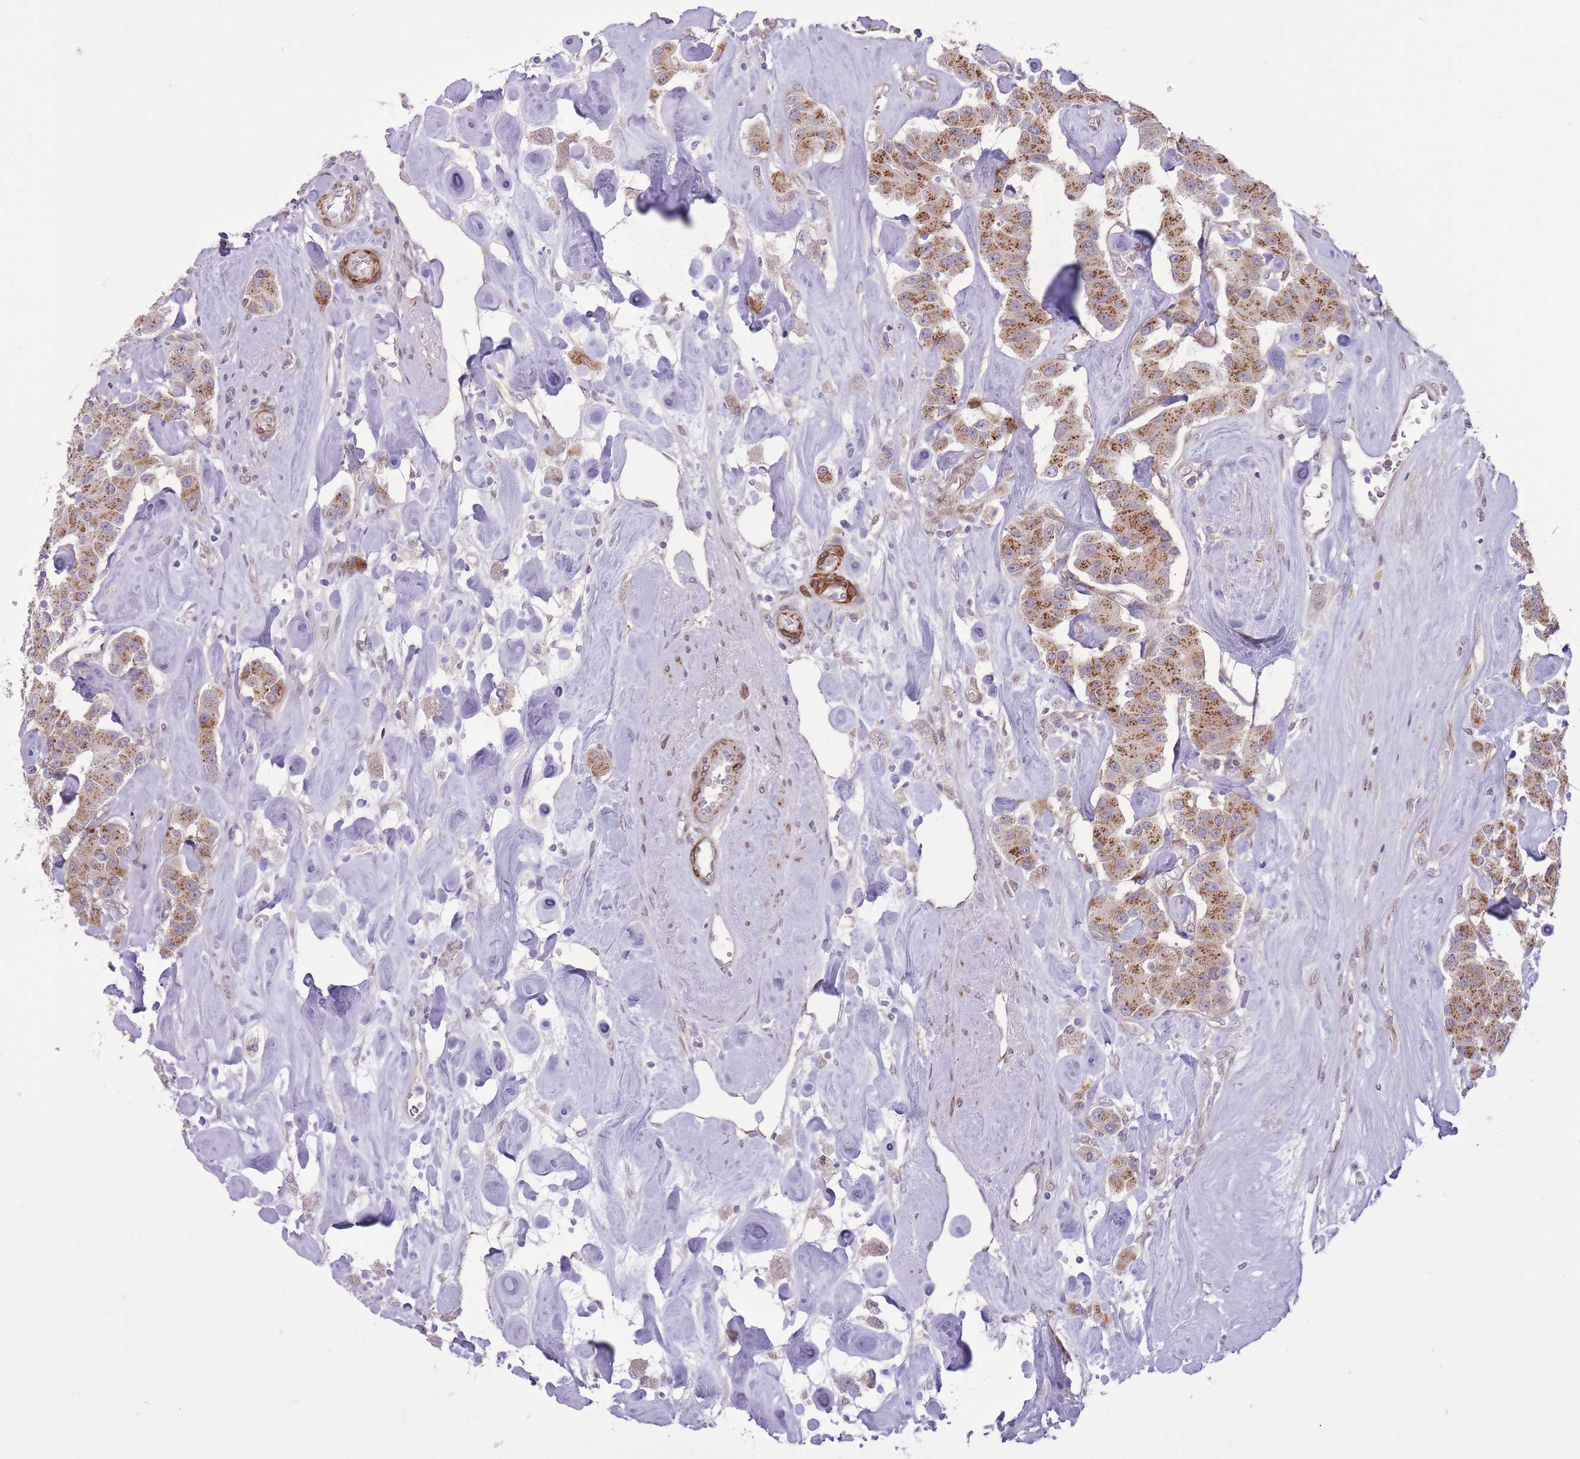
{"staining": {"intensity": "moderate", "quantity": ">75%", "location": "cytoplasmic/membranous"}, "tissue": "carcinoid", "cell_type": "Tumor cells", "image_type": "cancer", "snomed": [{"axis": "morphology", "description": "Carcinoid, malignant, NOS"}, {"axis": "topography", "description": "Pancreas"}], "caption": "Carcinoid stained for a protein reveals moderate cytoplasmic/membranous positivity in tumor cells.", "gene": "ZBED5", "patient": {"sex": "male", "age": 41}}